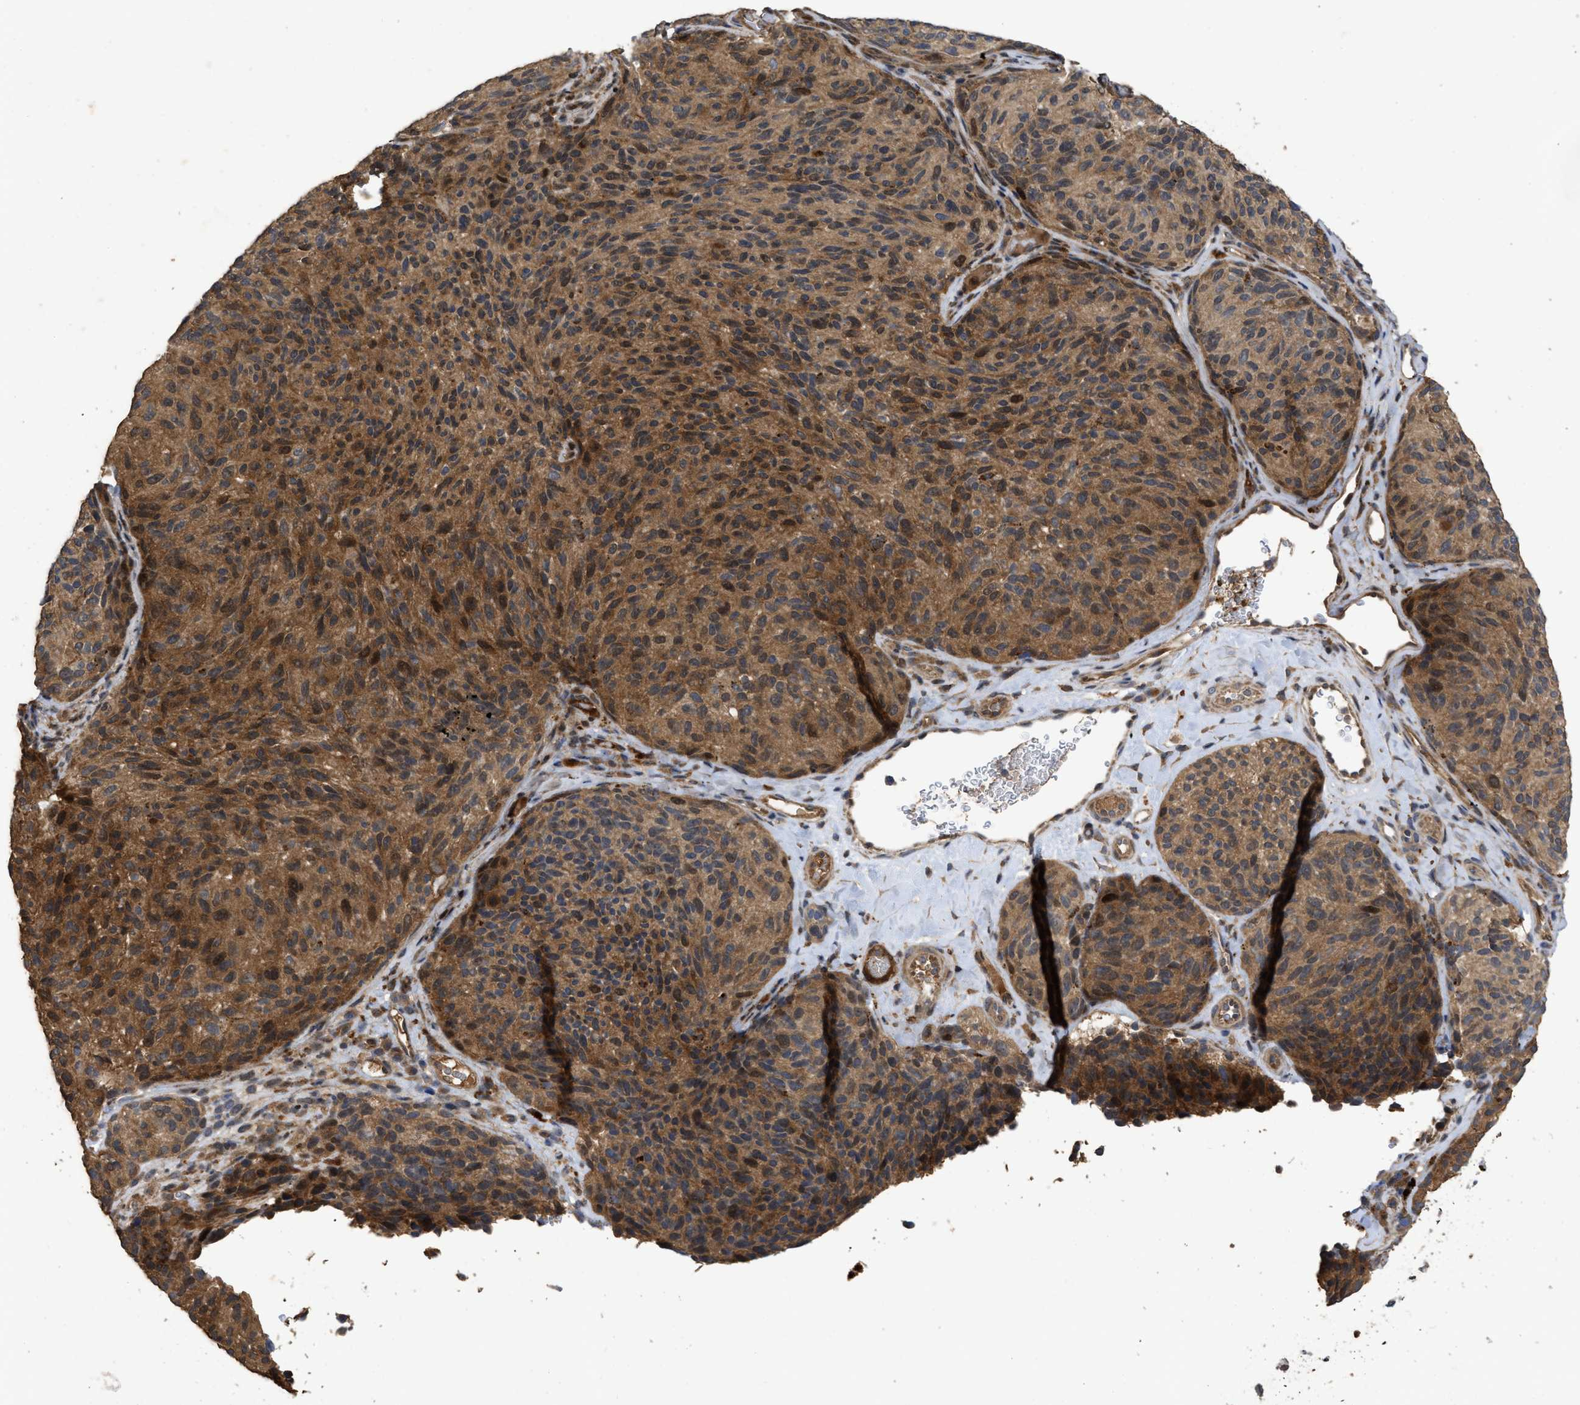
{"staining": {"intensity": "moderate", "quantity": ">75%", "location": "cytoplasmic/membranous,nuclear"}, "tissue": "melanoma", "cell_type": "Tumor cells", "image_type": "cancer", "snomed": [{"axis": "morphology", "description": "Malignant melanoma, NOS"}, {"axis": "topography", "description": "Skin"}], "caption": "A medium amount of moderate cytoplasmic/membranous and nuclear staining is present in about >75% of tumor cells in malignant melanoma tissue.", "gene": "CBR3", "patient": {"sex": "female", "age": 73}}